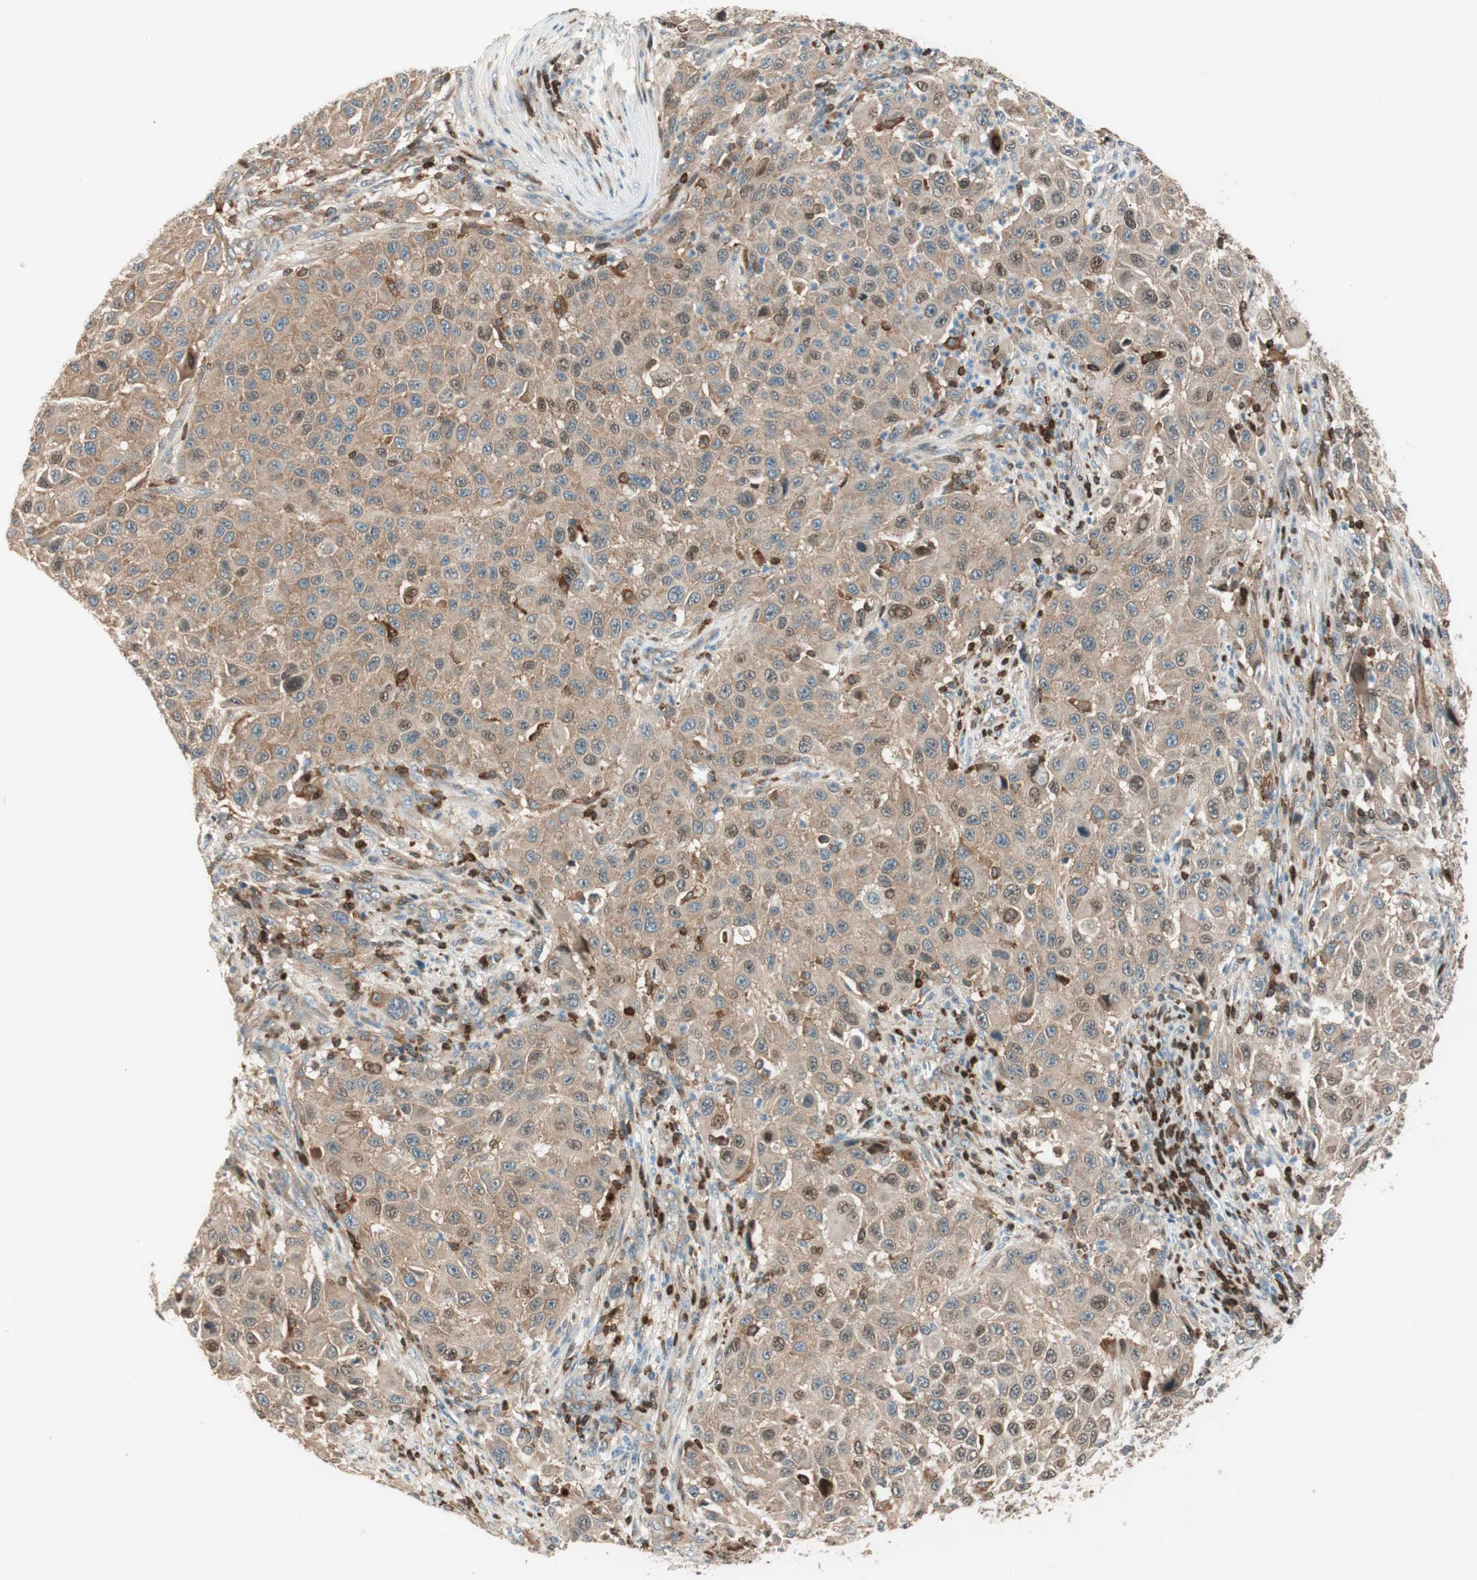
{"staining": {"intensity": "moderate", "quantity": ">75%", "location": "cytoplasmic/membranous,nuclear"}, "tissue": "melanoma", "cell_type": "Tumor cells", "image_type": "cancer", "snomed": [{"axis": "morphology", "description": "Malignant melanoma, Metastatic site"}, {"axis": "topography", "description": "Lymph node"}], "caption": "There is medium levels of moderate cytoplasmic/membranous and nuclear staining in tumor cells of melanoma, as demonstrated by immunohistochemical staining (brown color).", "gene": "BIN1", "patient": {"sex": "male", "age": 61}}